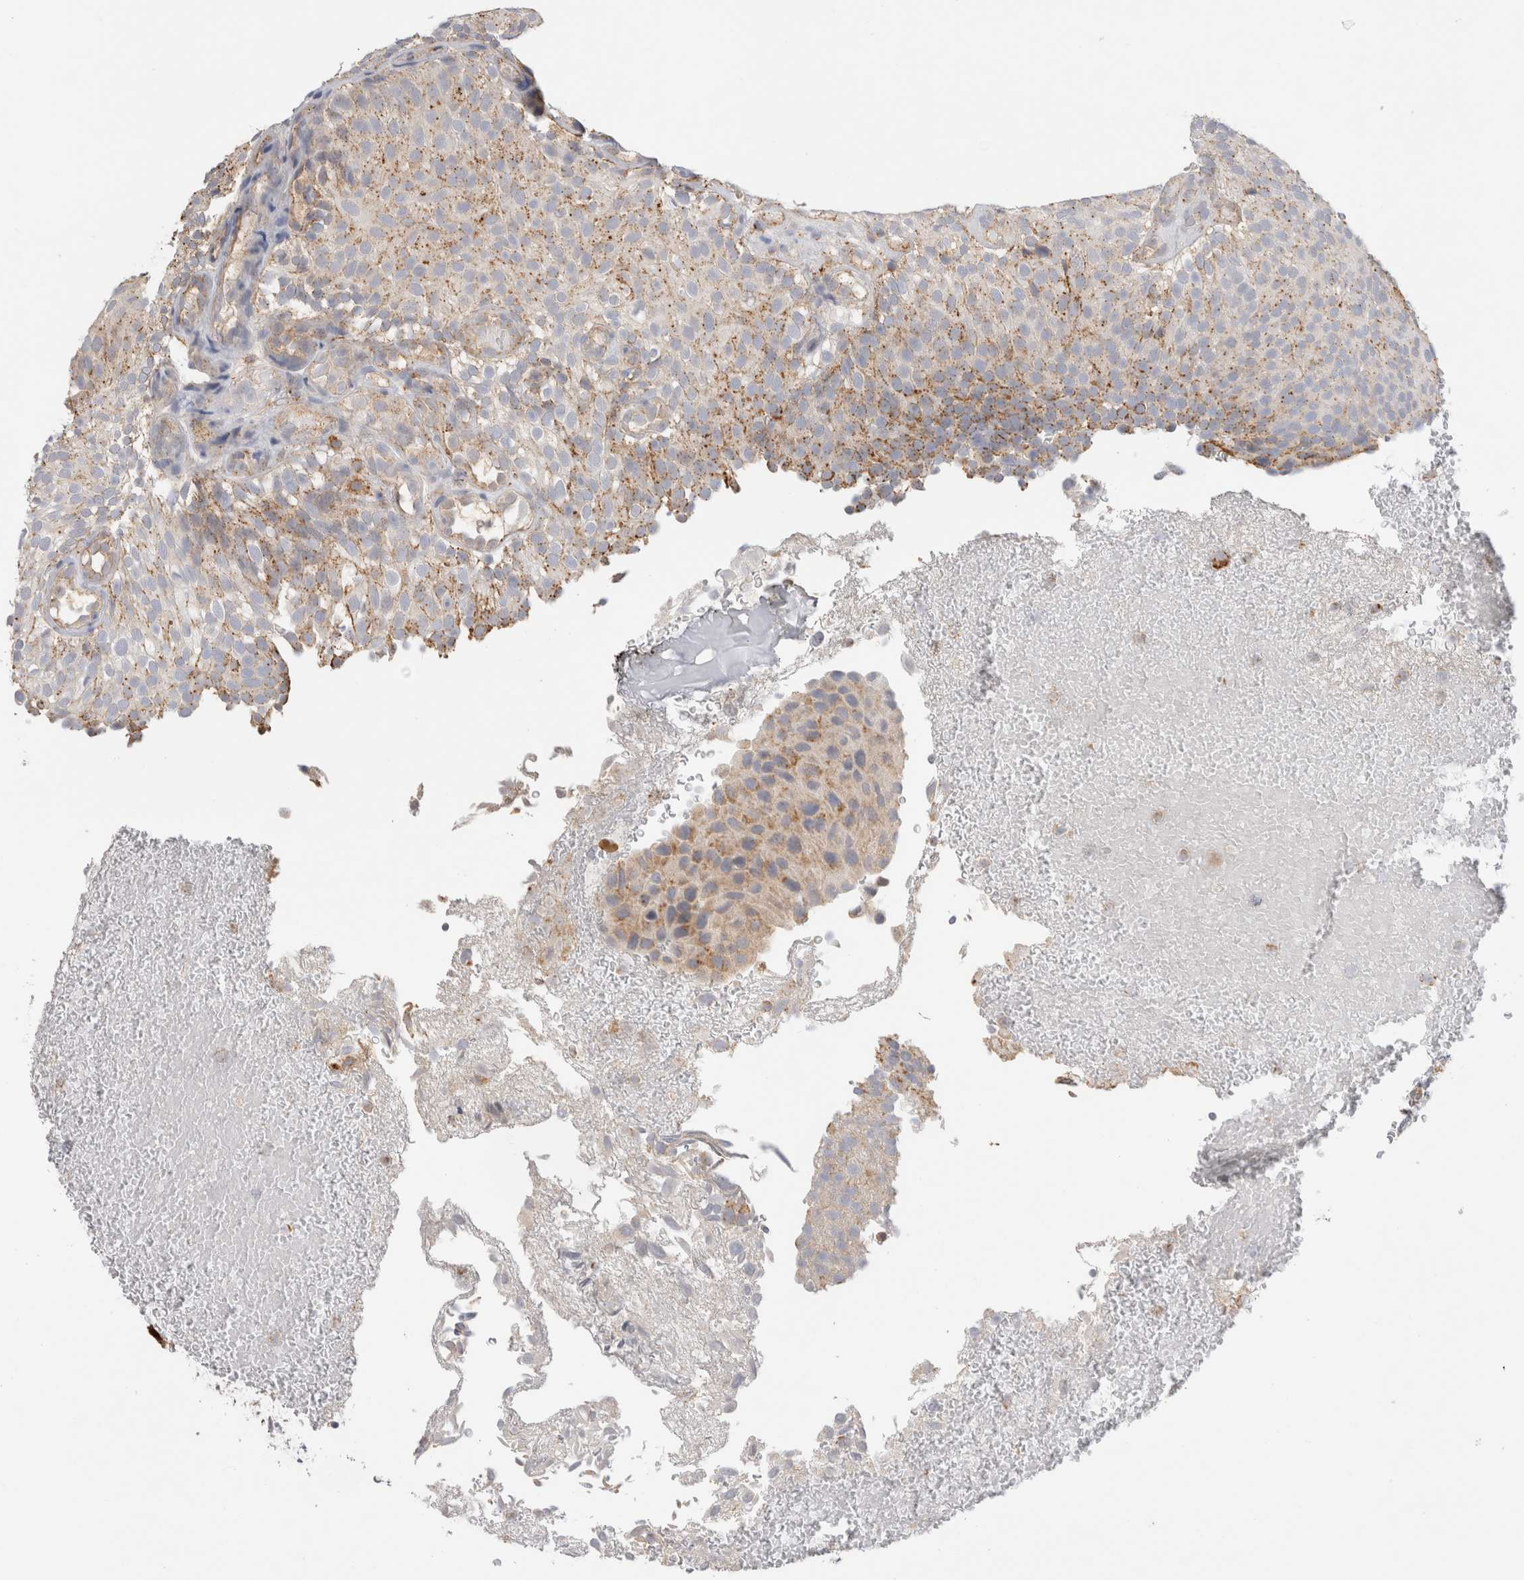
{"staining": {"intensity": "moderate", "quantity": "<25%", "location": "cytoplasmic/membranous"}, "tissue": "urothelial cancer", "cell_type": "Tumor cells", "image_type": "cancer", "snomed": [{"axis": "morphology", "description": "Urothelial carcinoma, Low grade"}, {"axis": "topography", "description": "Urinary bladder"}], "caption": "This histopathology image reveals immunohistochemistry (IHC) staining of urothelial cancer, with low moderate cytoplasmic/membranous staining in approximately <25% of tumor cells.", "gene": "GNS", "patient": {"sex": "male", "age": 78}}